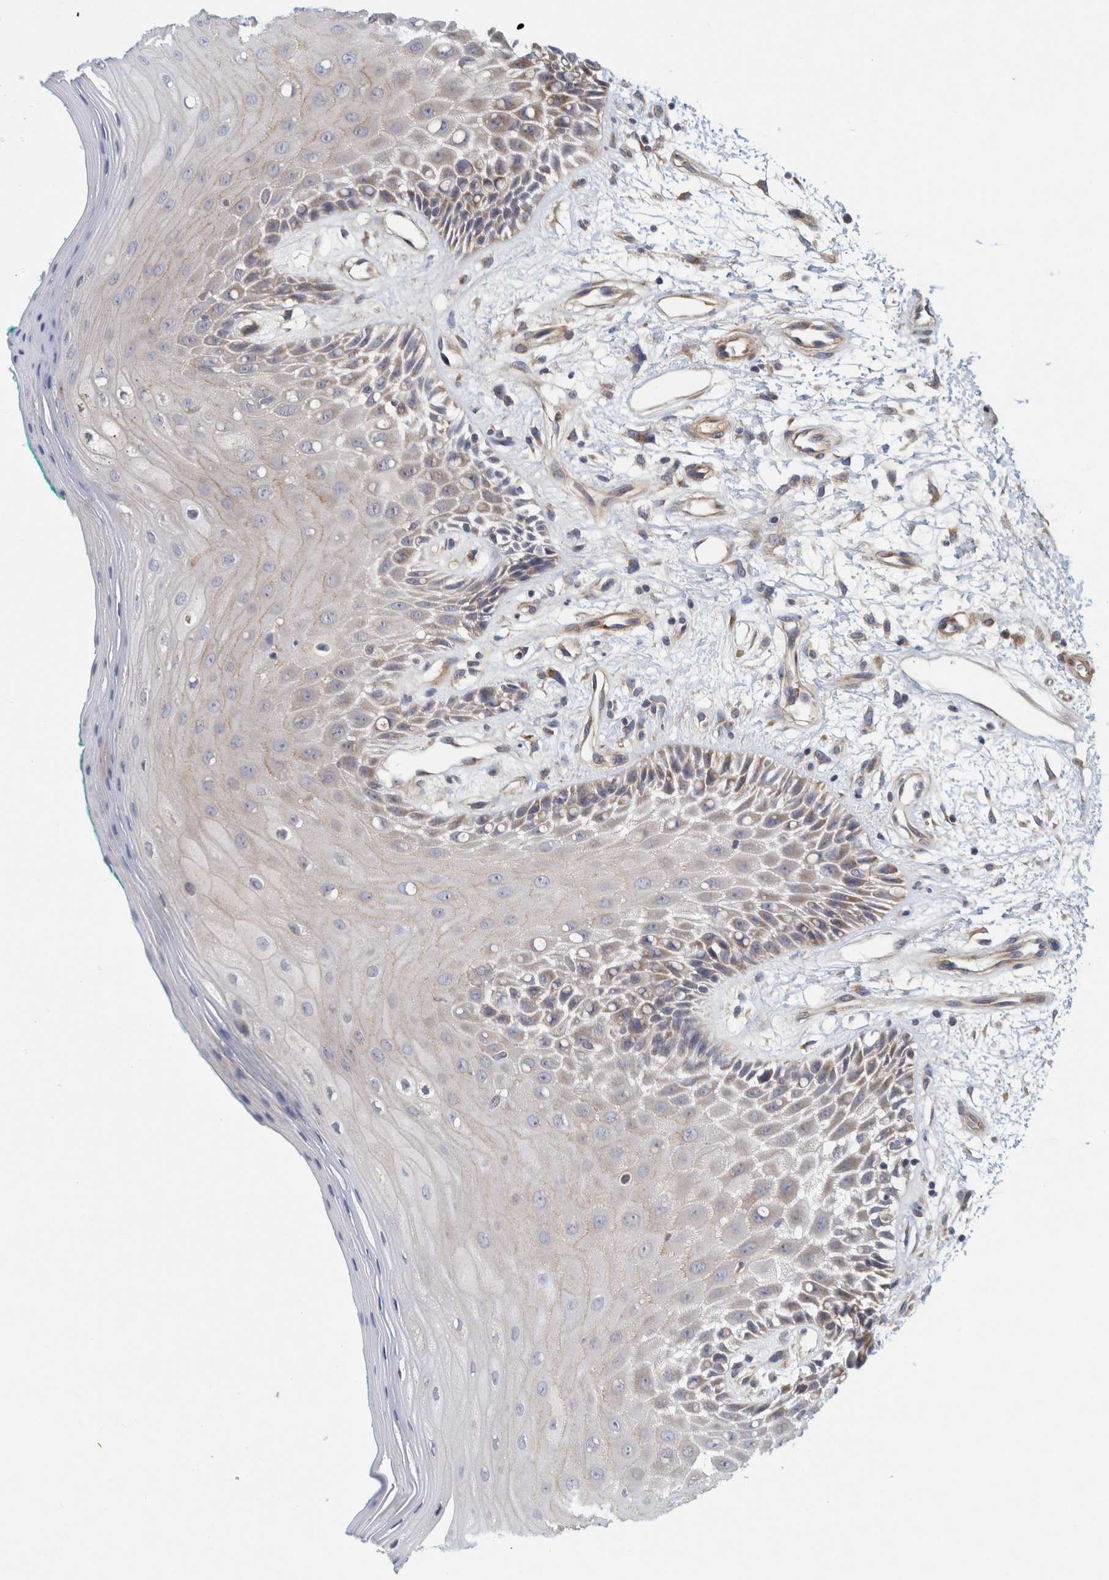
{"staining": {"intensity": "weak", "quantity": "<25%", "location": "cytoplasmic/membranous"}, "tissue": "oral mucosa", "cell_type": "Squamous epithelial cells", "image_type": "normal", "snomed": [{"axis": "morphology", "description": "Normal tissue, NOS"}, {"axis": "morphology", "description": "Squamous cell carcinoma, NOS"}, {"axis": "topography", "description": "Skeletal muscle"}, {"axis": "topography", "description": "Oral tissue"}, {"axis": "topography", "description": "Head-Neck"}], "caption": "A photomicrograph of oral mucosa stained for a protein exhibits no brown staining in squamous epithelial cells.", "gene": "ZNF324B", "patient": {"sex": "female", "age": 84}}